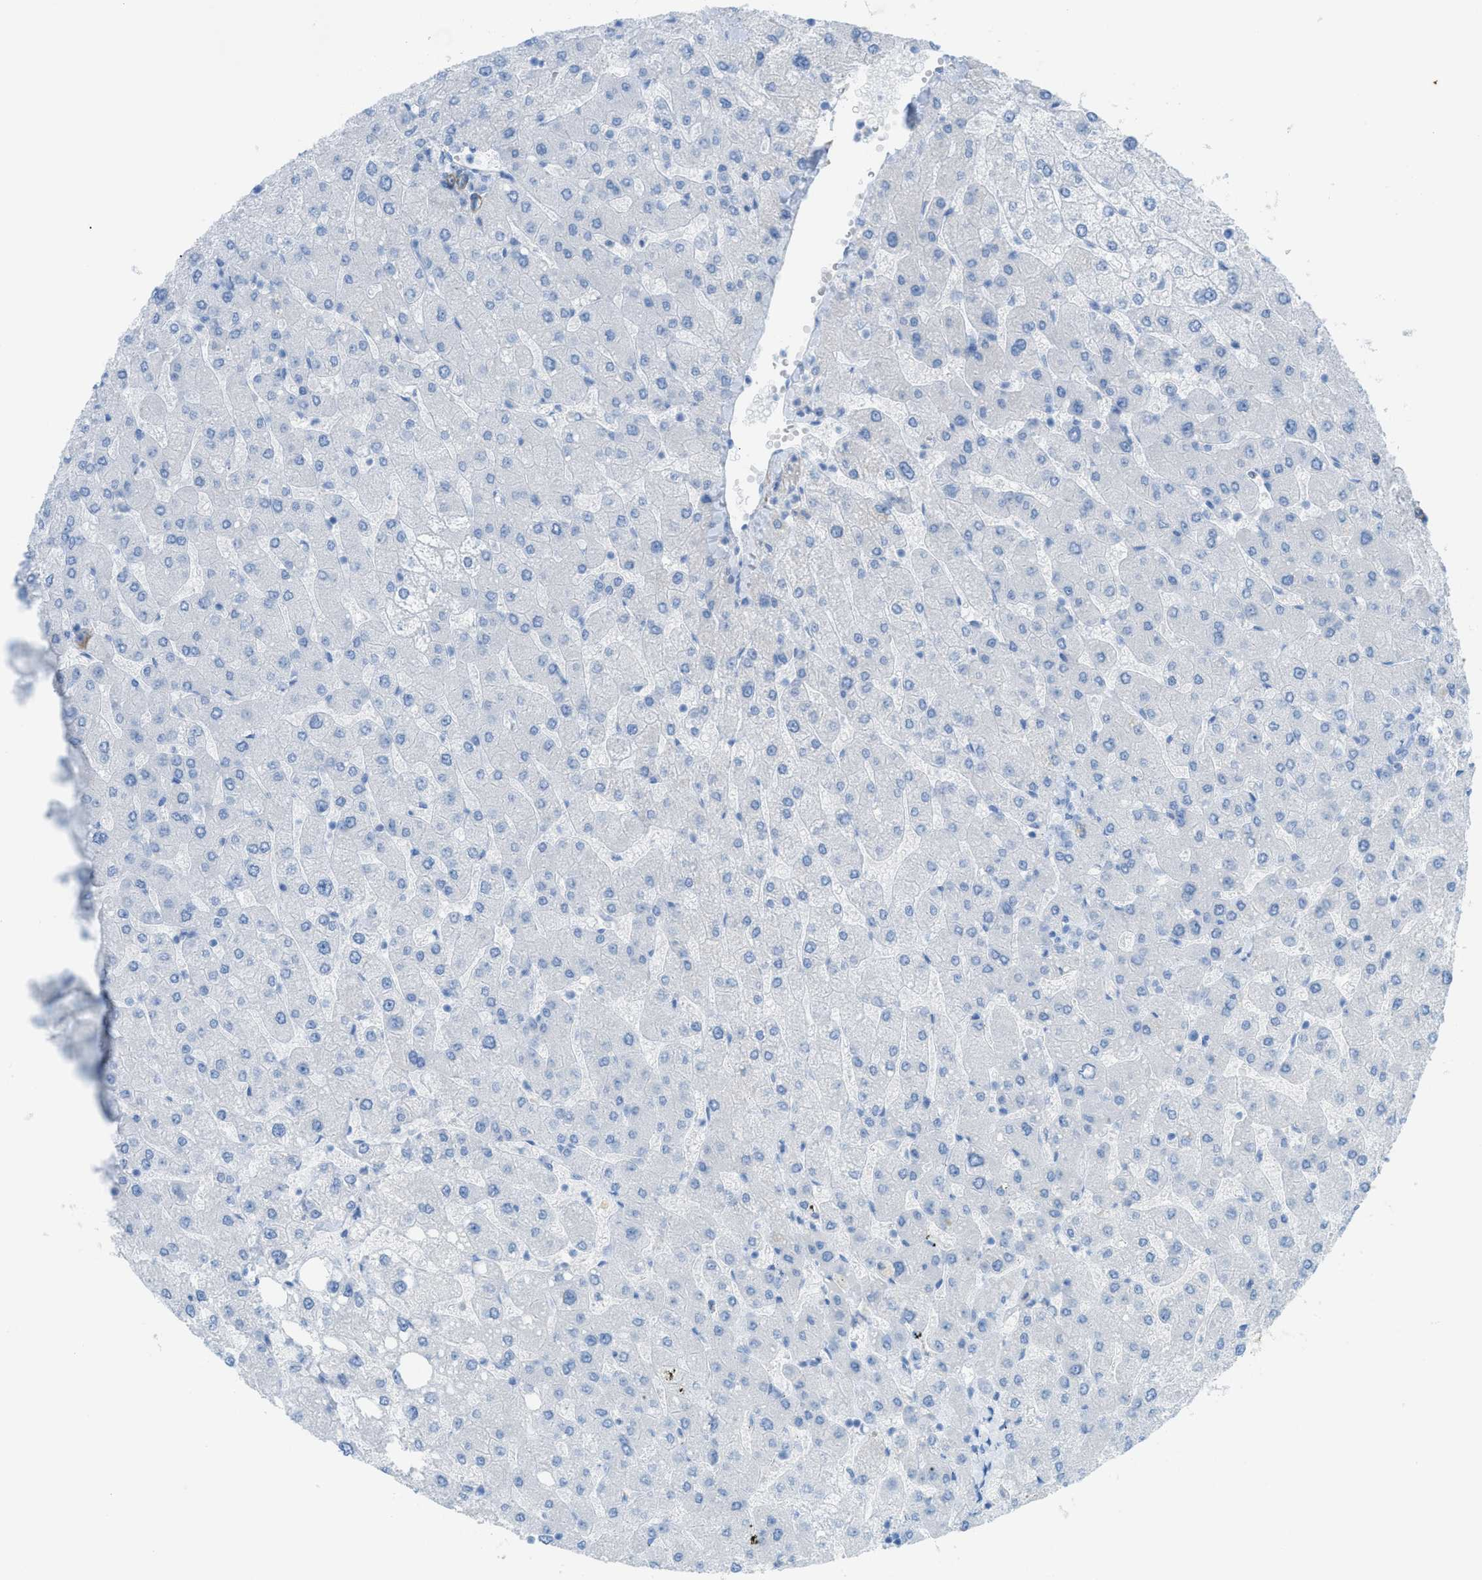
{"staining": {"intensity": "negative", "quantity": "none", "location": "none"}, "tissue": "liver", "cell_type": "Cholangiocytes", "image_type": "normal", "snomed": [{"axis": "morphology", "description": "Normal tissue, NOS"}, {"axis": "topography", "description": "Liver"}], "caption": "Protein analysis of benign liver displays no significant staining in cholangiocytes. (DAB (3,3'-diaminobenzidine) IHC, high magnification).", "gene": "MYH11", "patient": {"sex": "male", "age": 55}}